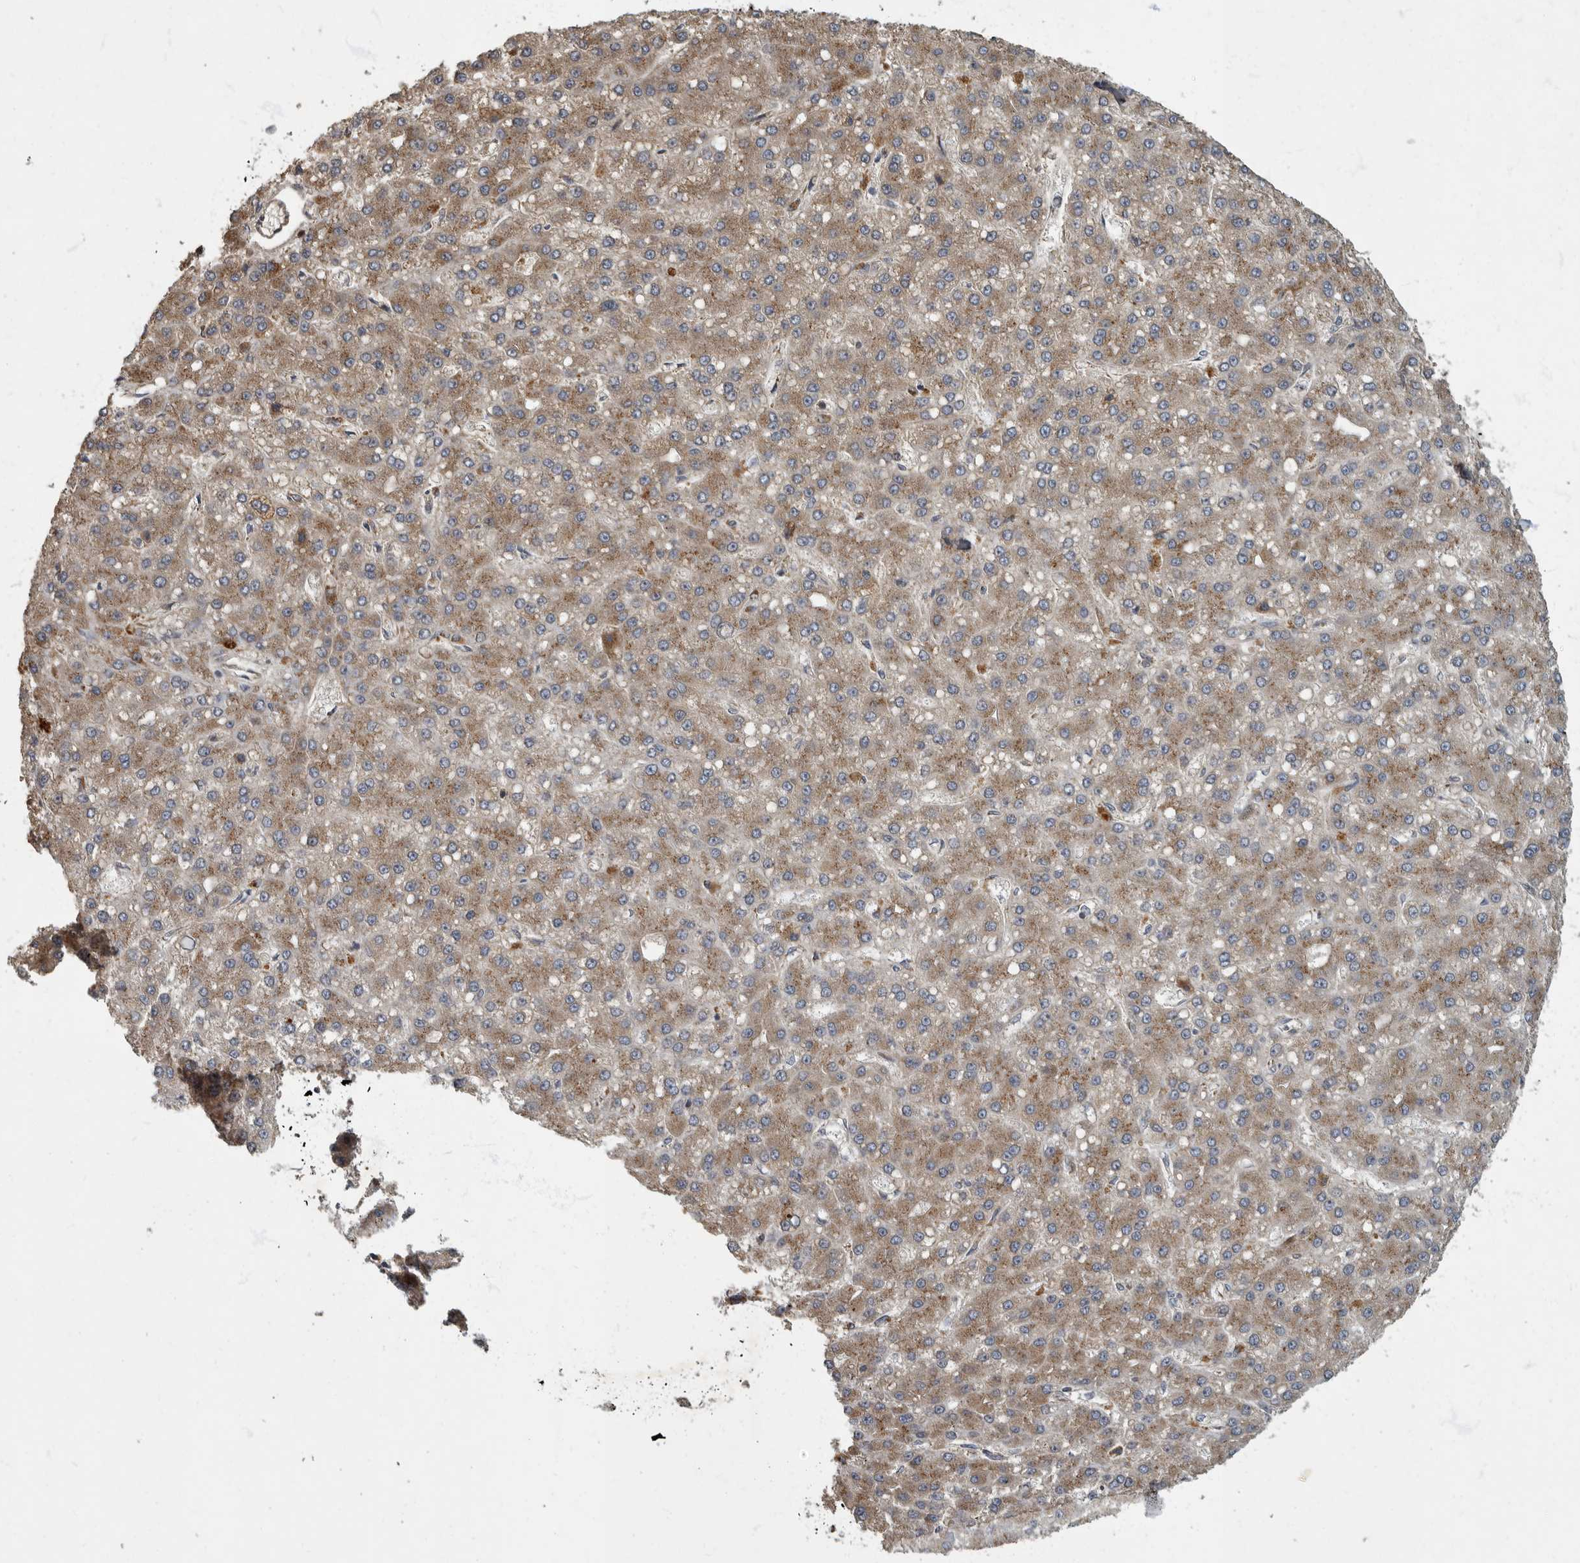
{"staining": {"intensity": "moderate", "quantity": ">75%", "location": "cytoplasmic/membranous"}, "tissue": "liver cancer", "cell_type": "Tumor cells", "image_type": "cancer", "snomed": [{"axis": "morphology", "description": "Carcinoma, Hepatocellular, NOS"}, {"axis": "topography", "description": "Liver"}], "caption": "Moderate cytoplasmic/membranous staining is identified in approximately >75% of tumor cells in liver cancer. Using DAB (3,3'-diaminobenzidine) (brown) and hematoxylin (blue) stains, captured at high magnification using brightfield microscopy.", "gene": "IQCK", "patient": {"sex": "male", "age": 67}}